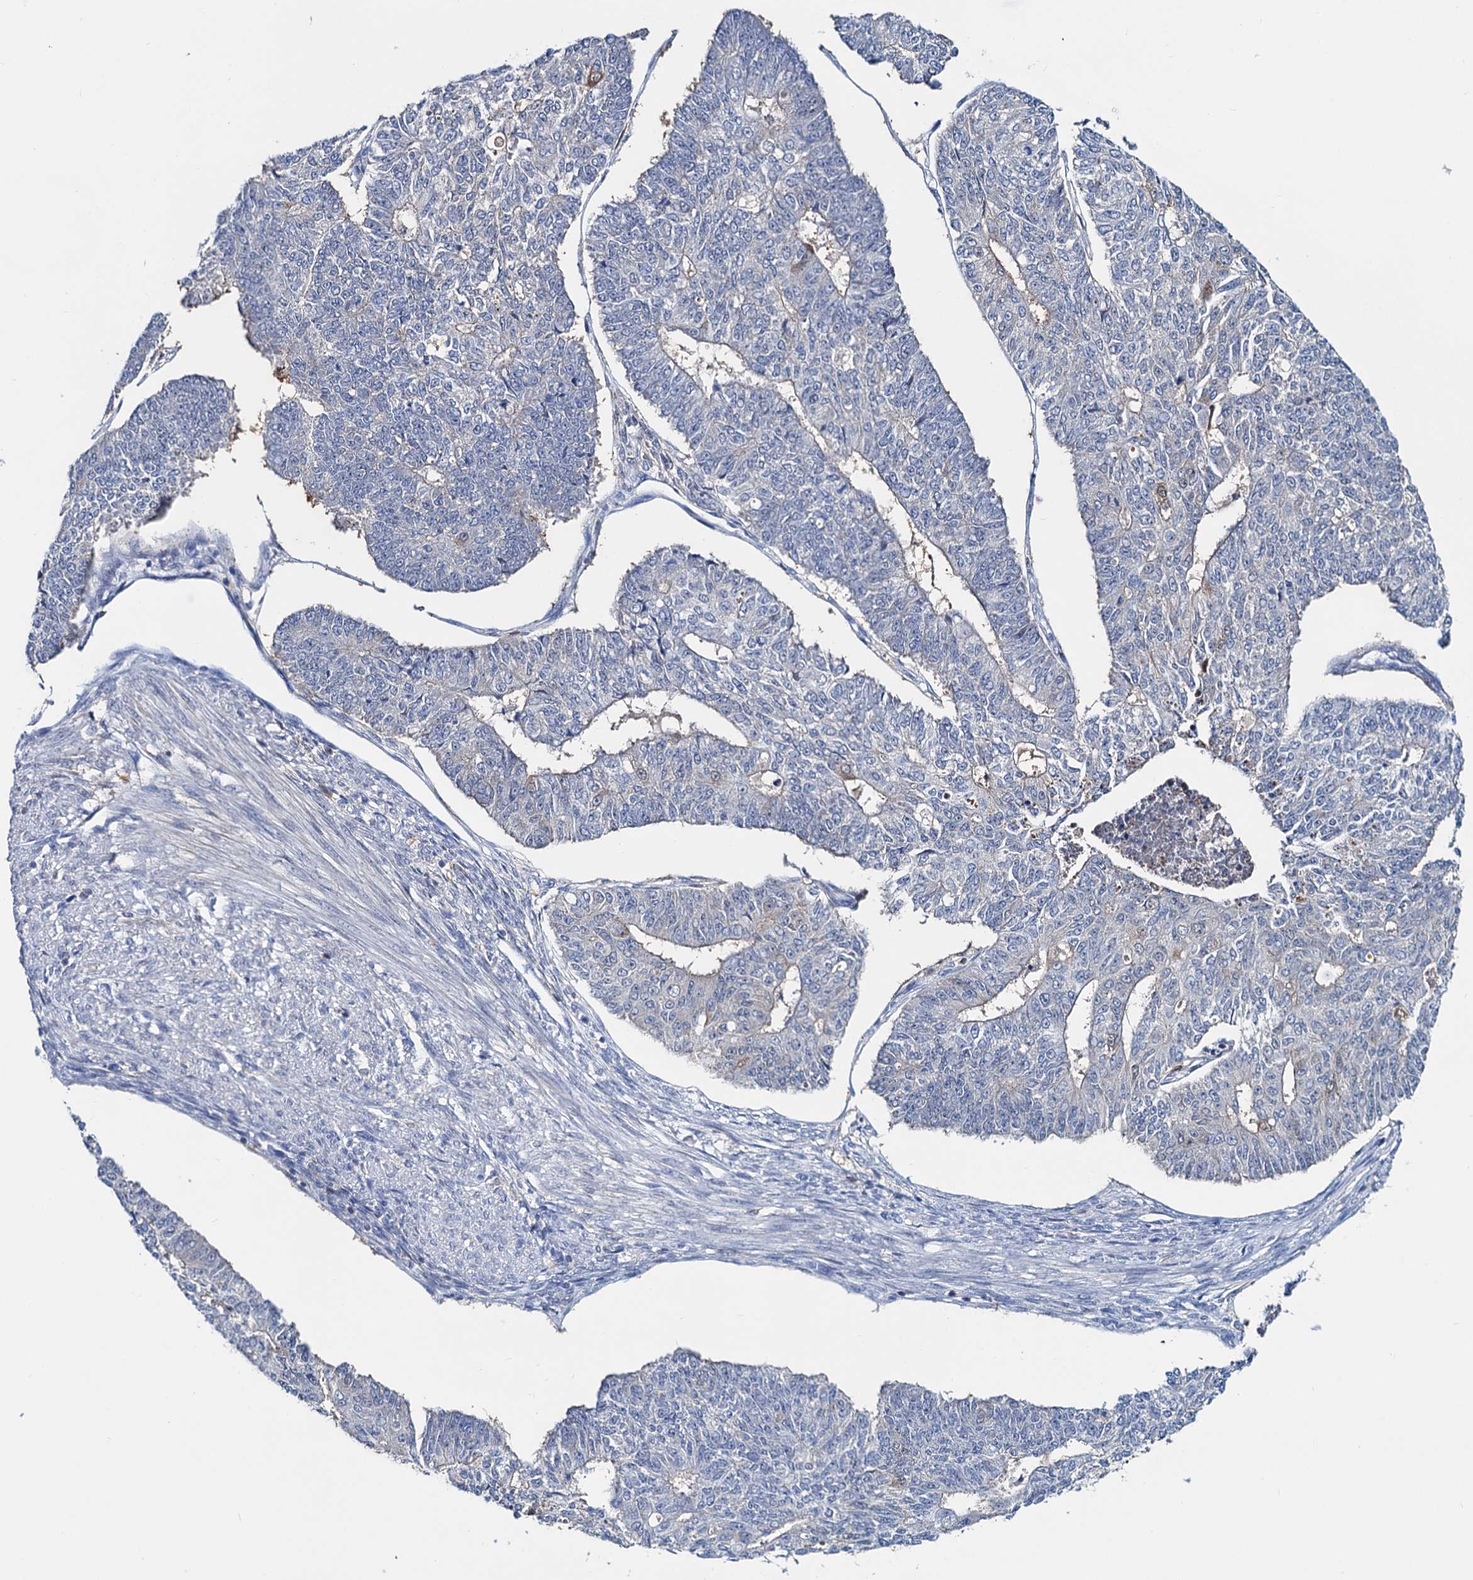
{"staining": {"intensity": "negative", "quantity": "none", "location": "none"}, "tissue": "endometrial cancer", "cell_type": "Tumor cells", "image_type": "cancer", "snomed": [{"axis": "morphology", "description": "Adenocarcinoma, NOS"}, {"axis": "topography", "description": "Endometrium"}], "caption": "Tumor cells show no significant expression in endometrial adenocarcinoma. (DAB immunohistochemistry (IHC) visualized using brightfield microscopy, high magnification).", "gene": "FAH", "patient": {"sex": "female", "age": 32}}